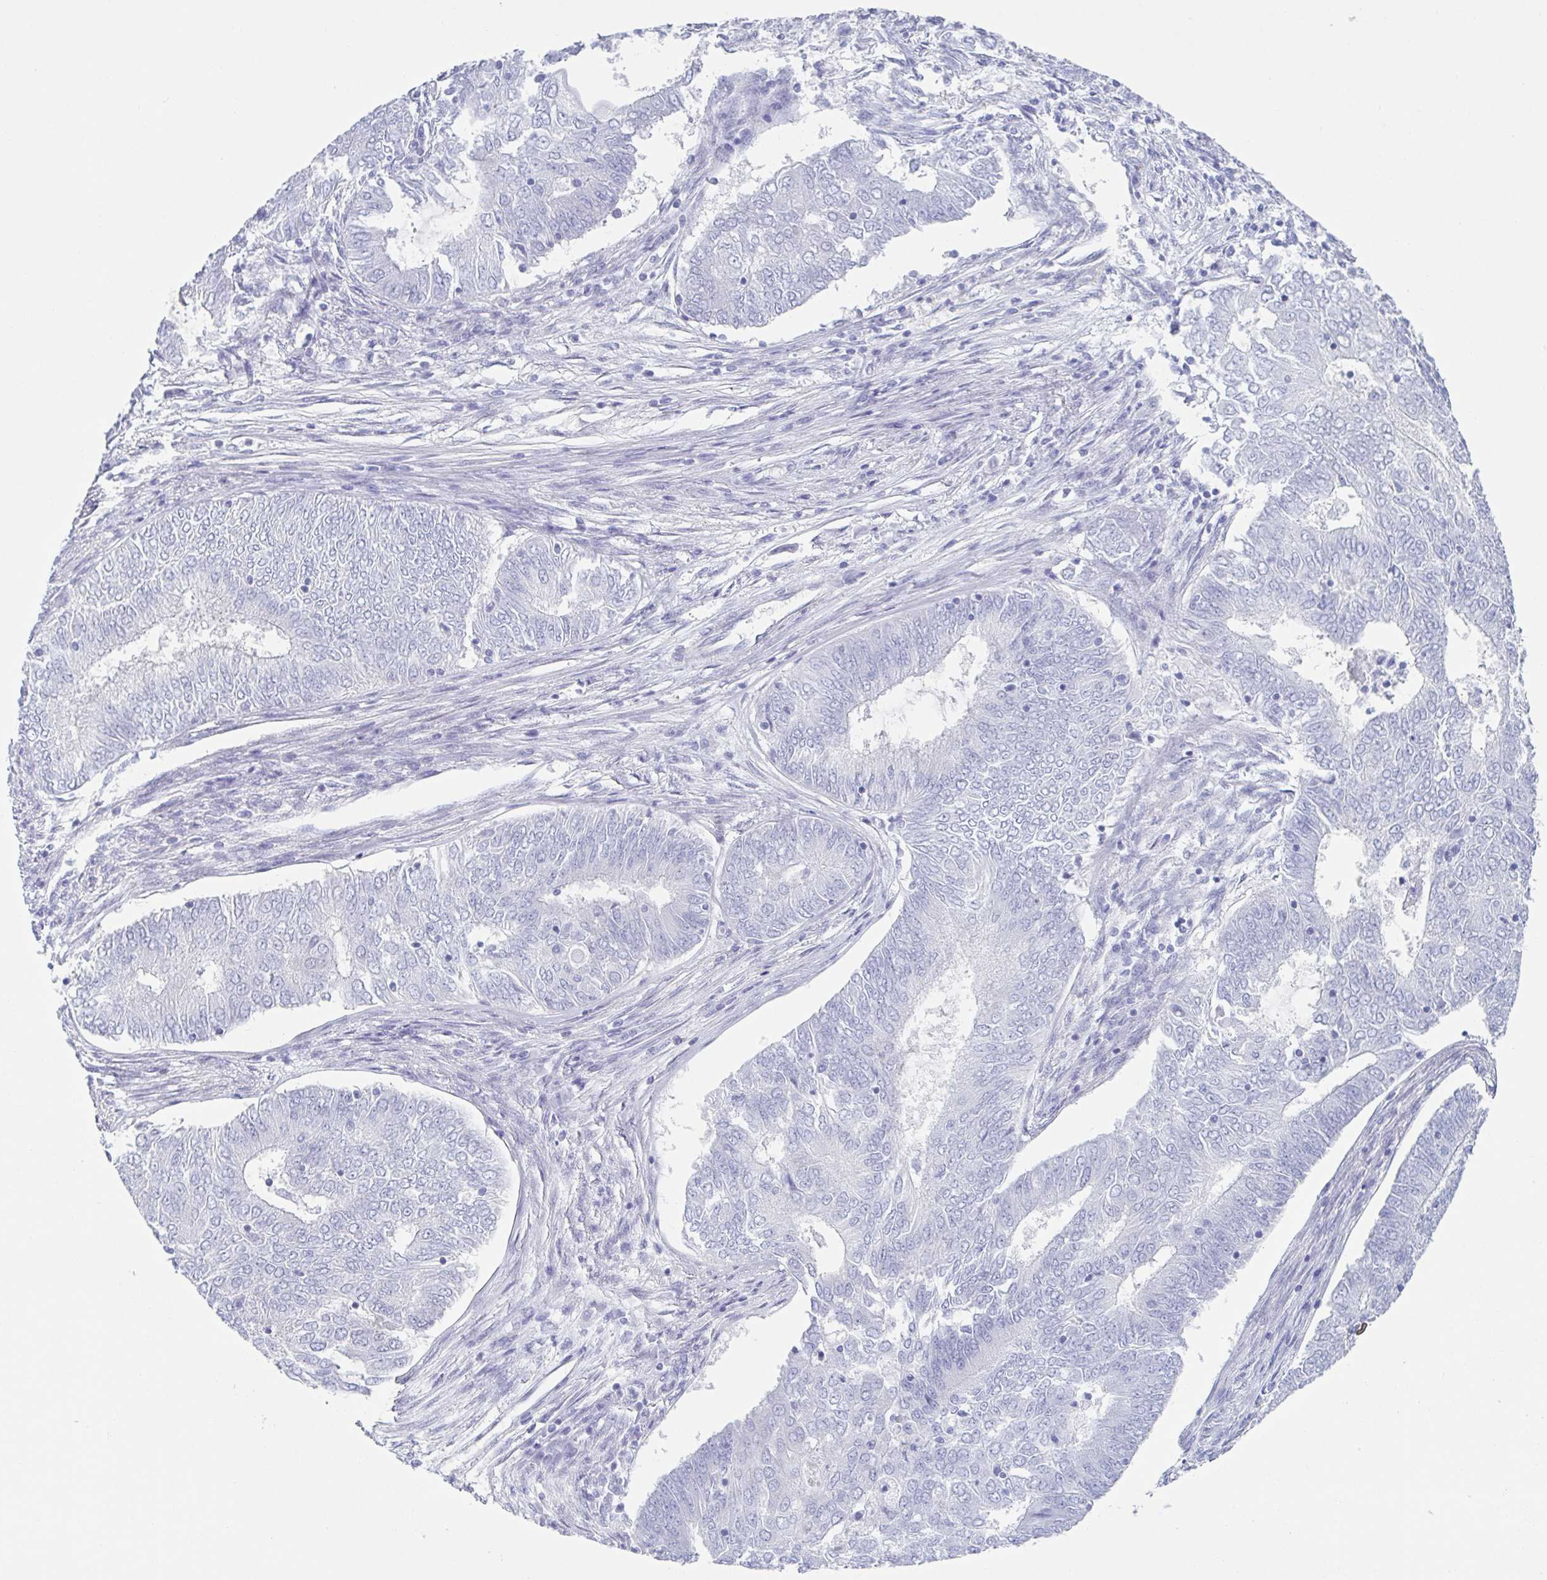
{"staining": {"intensity": "negative", "quantity": "none", "location": "none"}, "tissue": "endometrial cancer", "cell_type": "Tumor cells", "image_type": "cancer", "snomed": [{"axis": "morphology", "description": "Adenocarcinoma, NOS"}, {"axis": "topography", "description": "Endometrium"}], "caption": "Immunohistochemistry of adenocarcinoma (endometrial) reveals no positivity in tumor cells.", "gene": "DYNC1I1", "patient": {"sex": "female", "age": 62}}